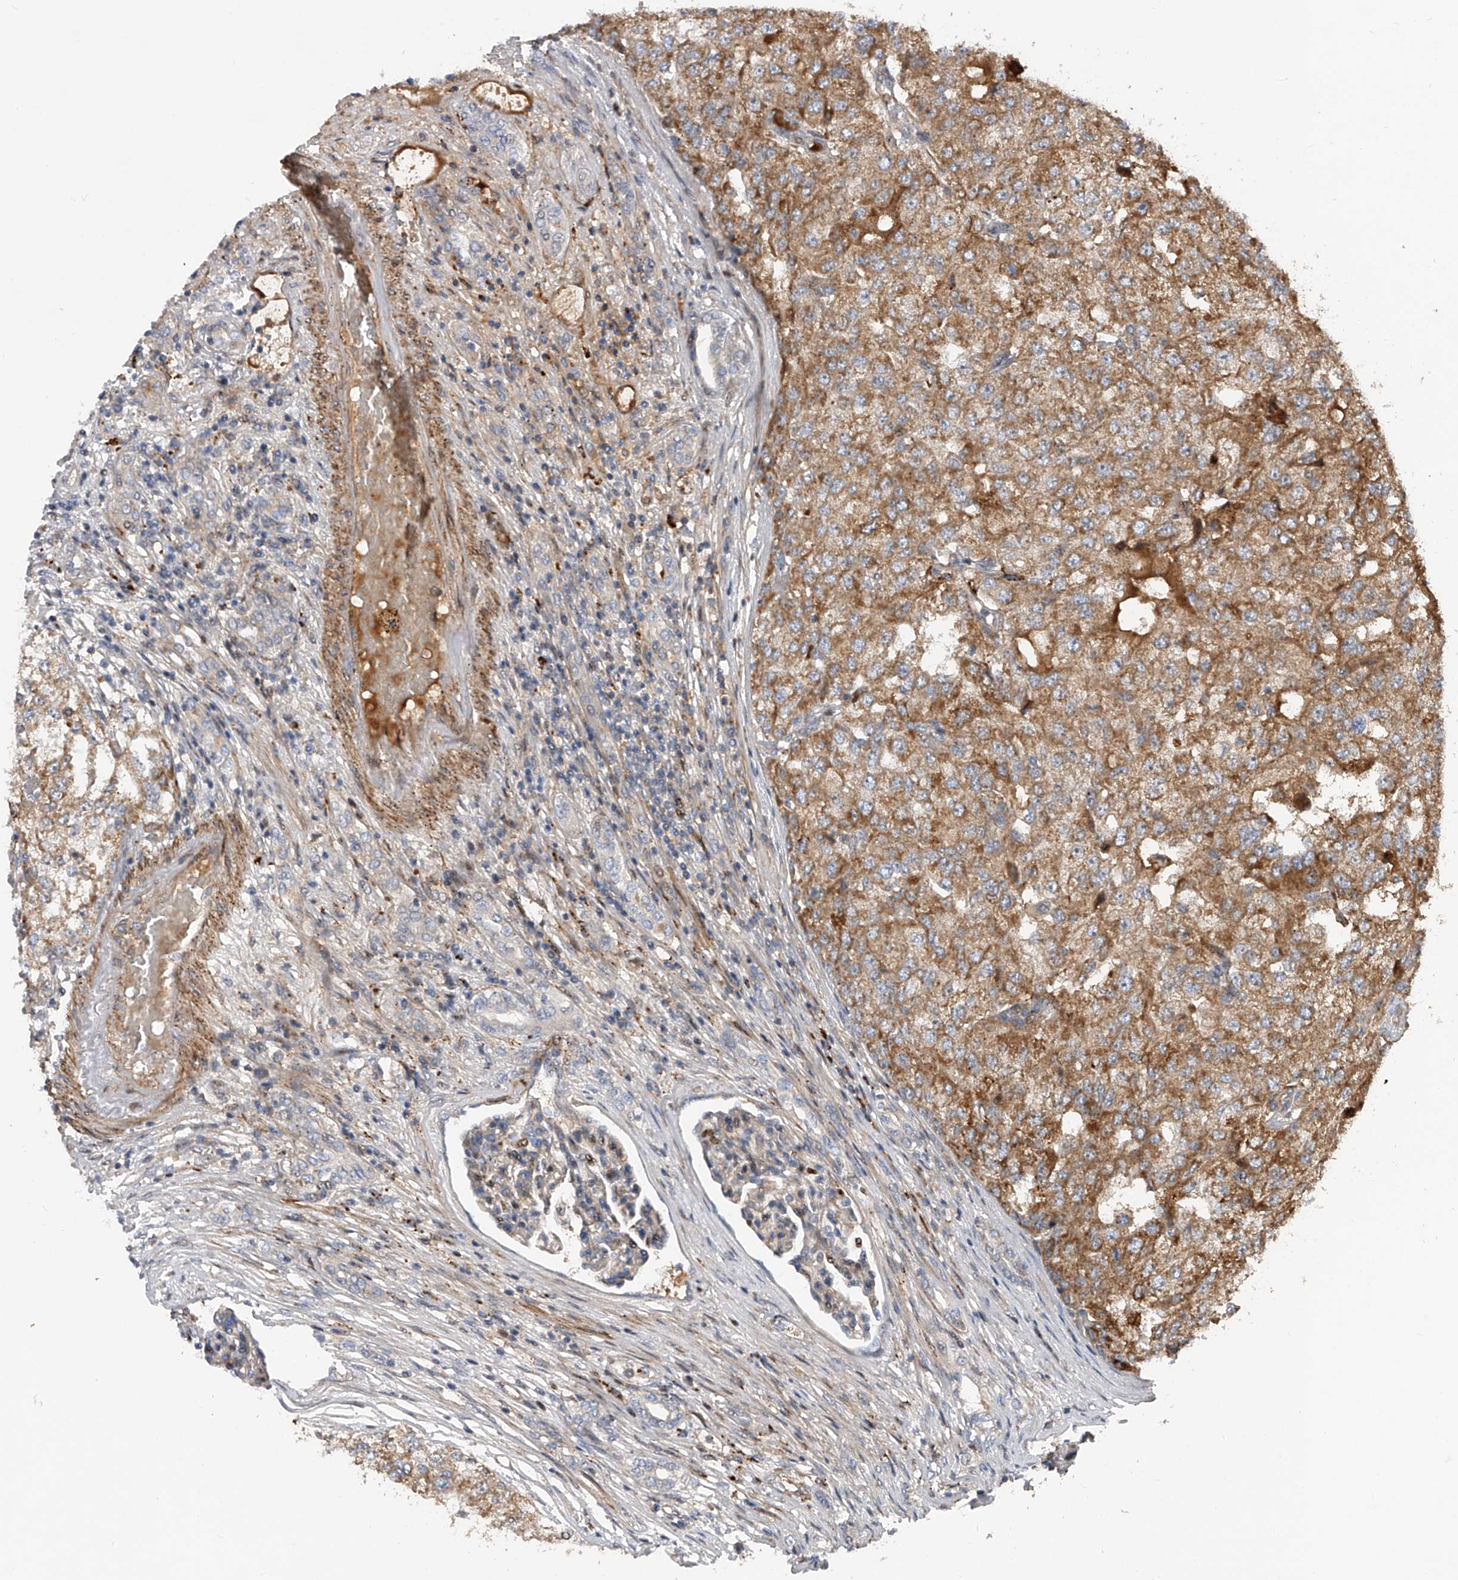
{"staining": {"intensity": "moderate", "quantity": ">75%", "location": "cytoplasmic/membranous"}, "tissue": "renal cancer", "cell_type": "Tumor cells", "image_type": "cancer", "snomed": [{"axis": "morphology", "description": "Adenocarcinoma, NOS"}, {"axis": "topography", "description": "Kidney"}], "caption": "Renal cancer (adenocarcinoma) was stained to show a protein in brown. There is medium levels of moderate cytoplasmic/membranous positivity in approximately >75% of tumor cells.", "gene": "PDSS2", "patient": {"sex": "female", "age": 54}}